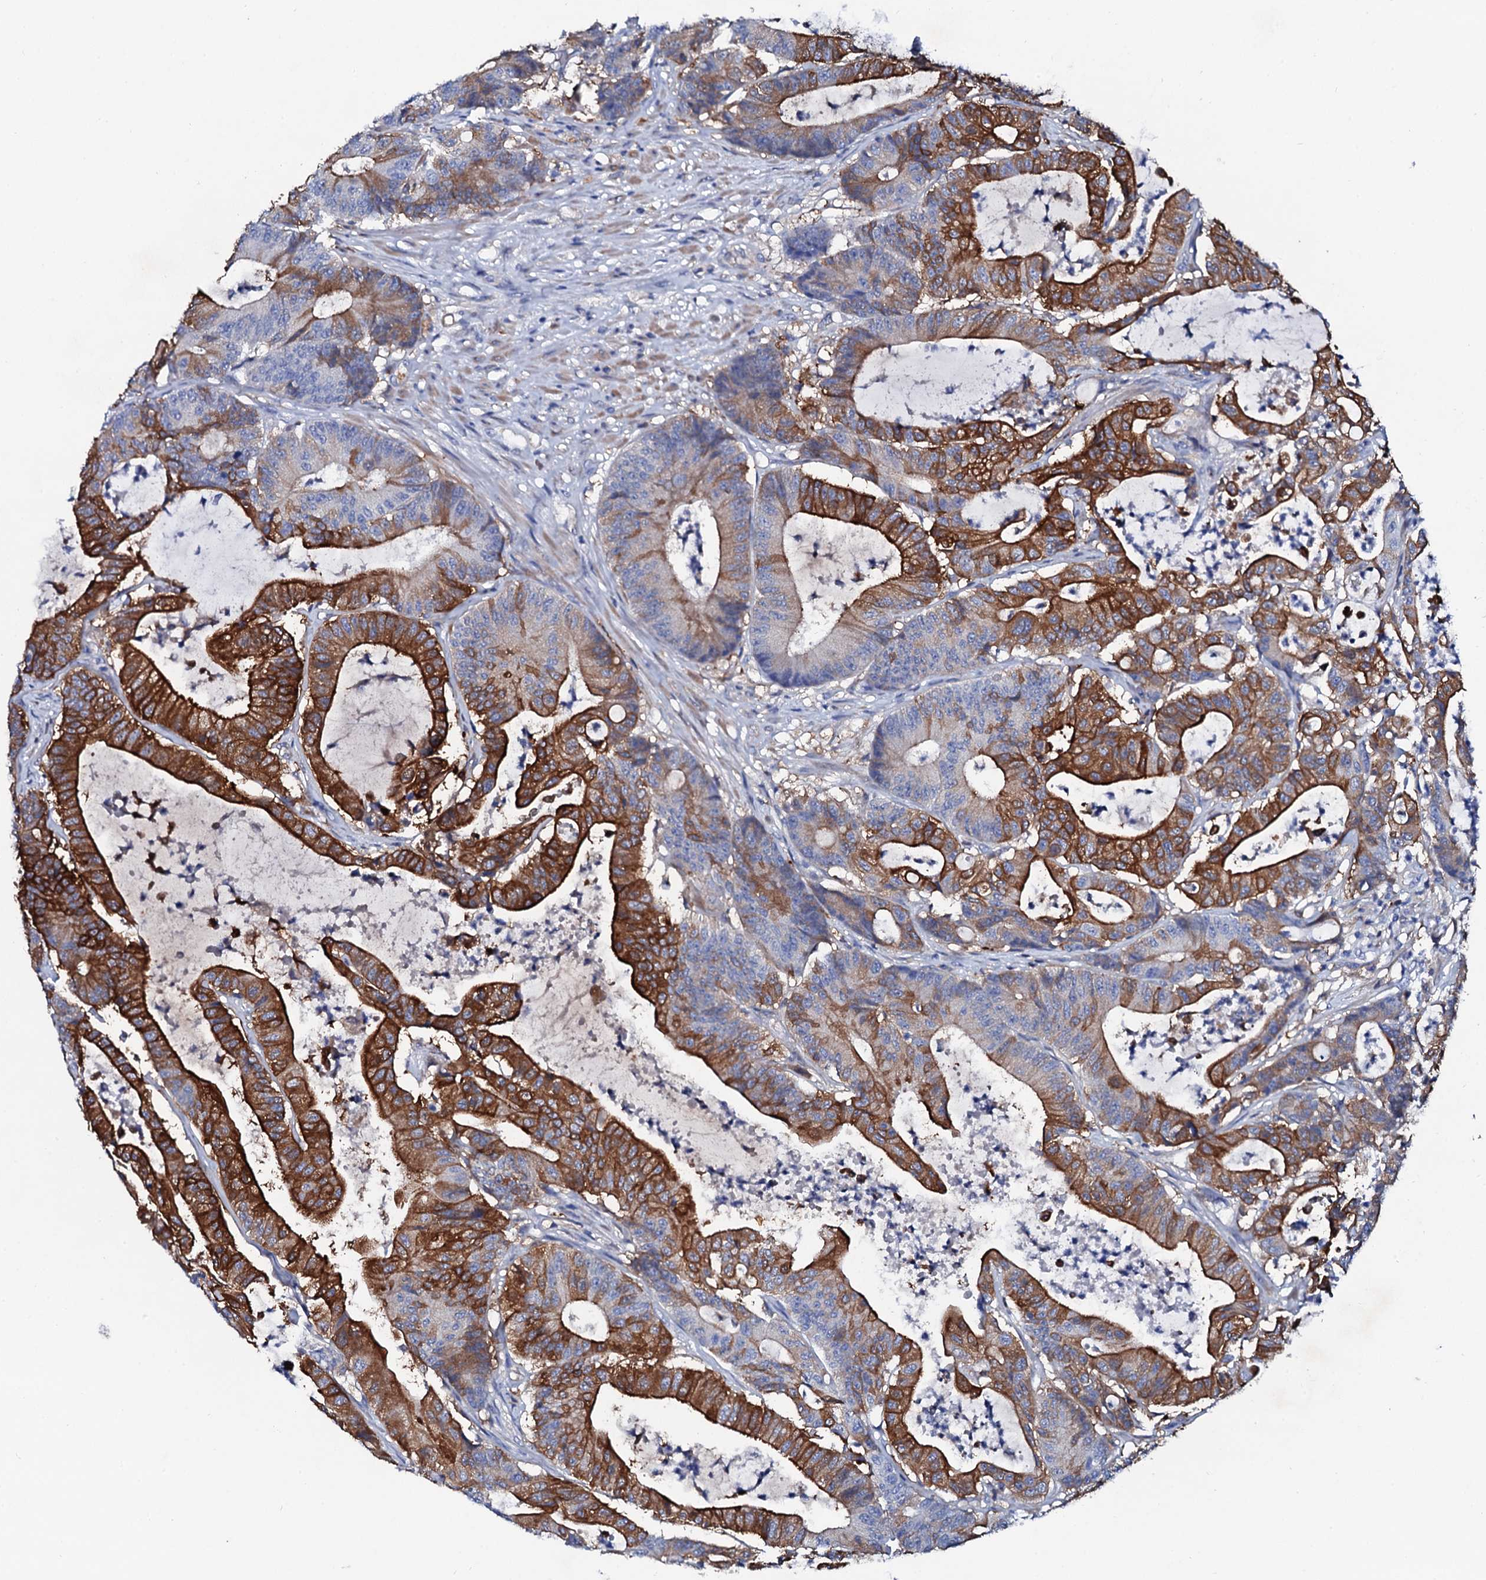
{"staining": {"intensity": "strong", "quantity": "25%-75%", "location": "cytoplasmic/membranous"}, "tissue": "colorectal cancer", "cell_type": "Tumor cells", "image_type": "cancer", "snomed": [{"axis": "morphology", "description": "Adenocarcinoma, NOS"}, {"axis": "topography", "description": "Colon"}], "caption": "IHC of colorectal cancer demonstrates high levels of strong cytoplasmic/membranous staining in about 25%-75% of tumor cells. (Brightfield microscopy of DAB IHC at high magnification).", "gene": "GLB1L3", "patient": {"sex": "female", "age": 84}}